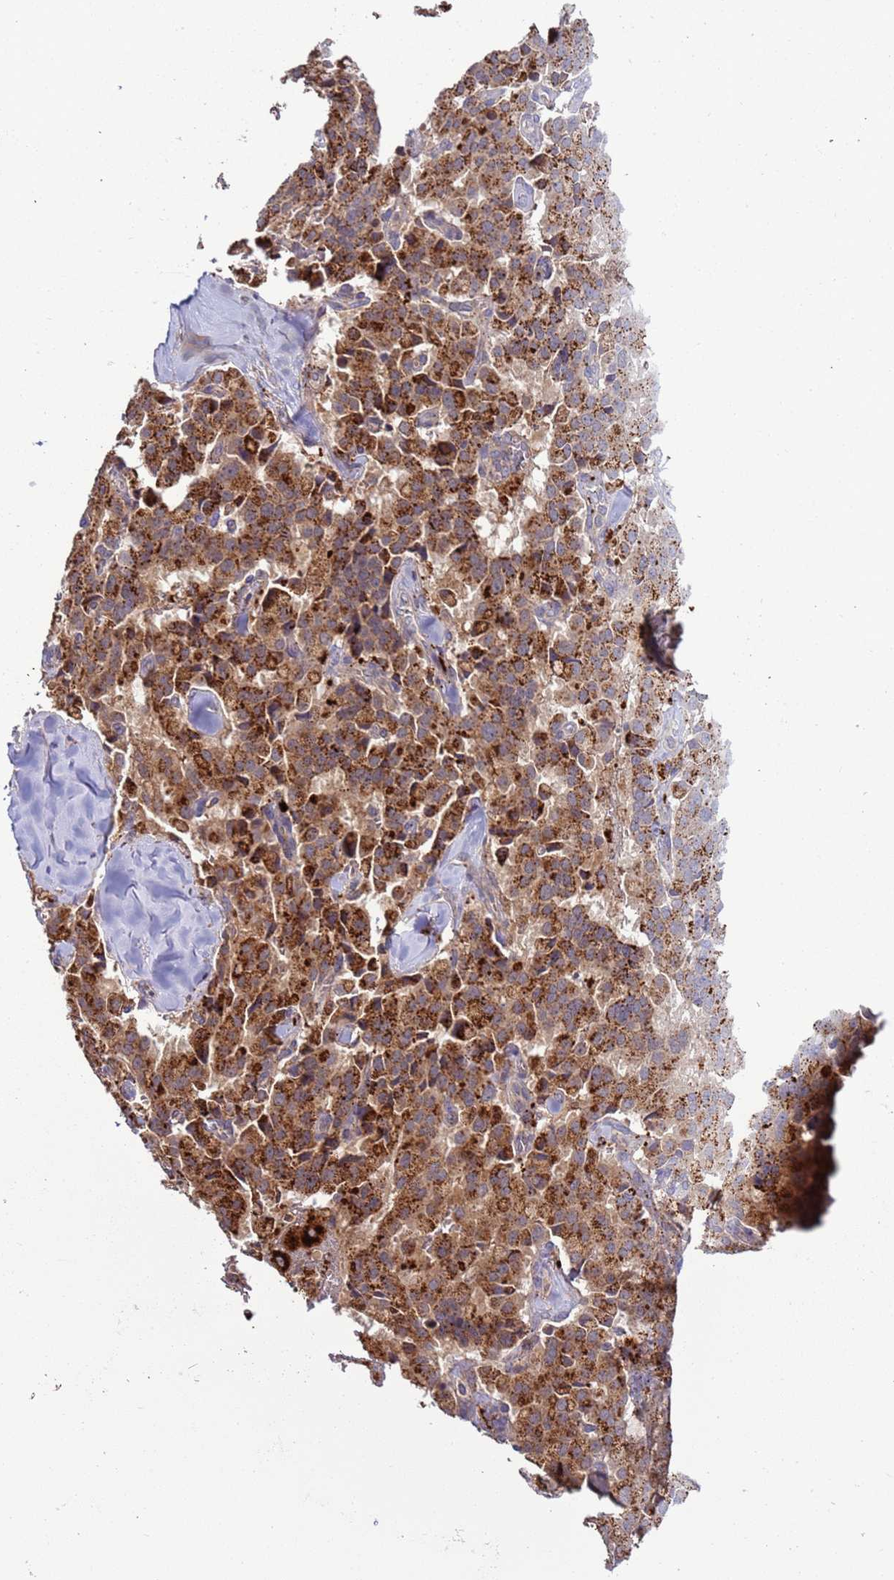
{"staining": {"intensity": "strong", "quantity": ">75%", "location": "cytoplasmic/membranous"}, "tissue": "pancreatic cancer", "cell_type": "Tumor cells", "image_type": "cancer", "snomed": [{"axis": "morphology", "description": "Adenocarcinoma, NOS"}, {"axis": "topography", "description": "Pancreas"}], "caption": "Immunohistochemical staining of human pancreatic cancer (adenocarcinoma) reveals high levels of strong cytoplasmic/membranous positivity in about >75% of tumor cells.", "gene": "VPS36", "patient": {"sex": "male", "age": 65}}